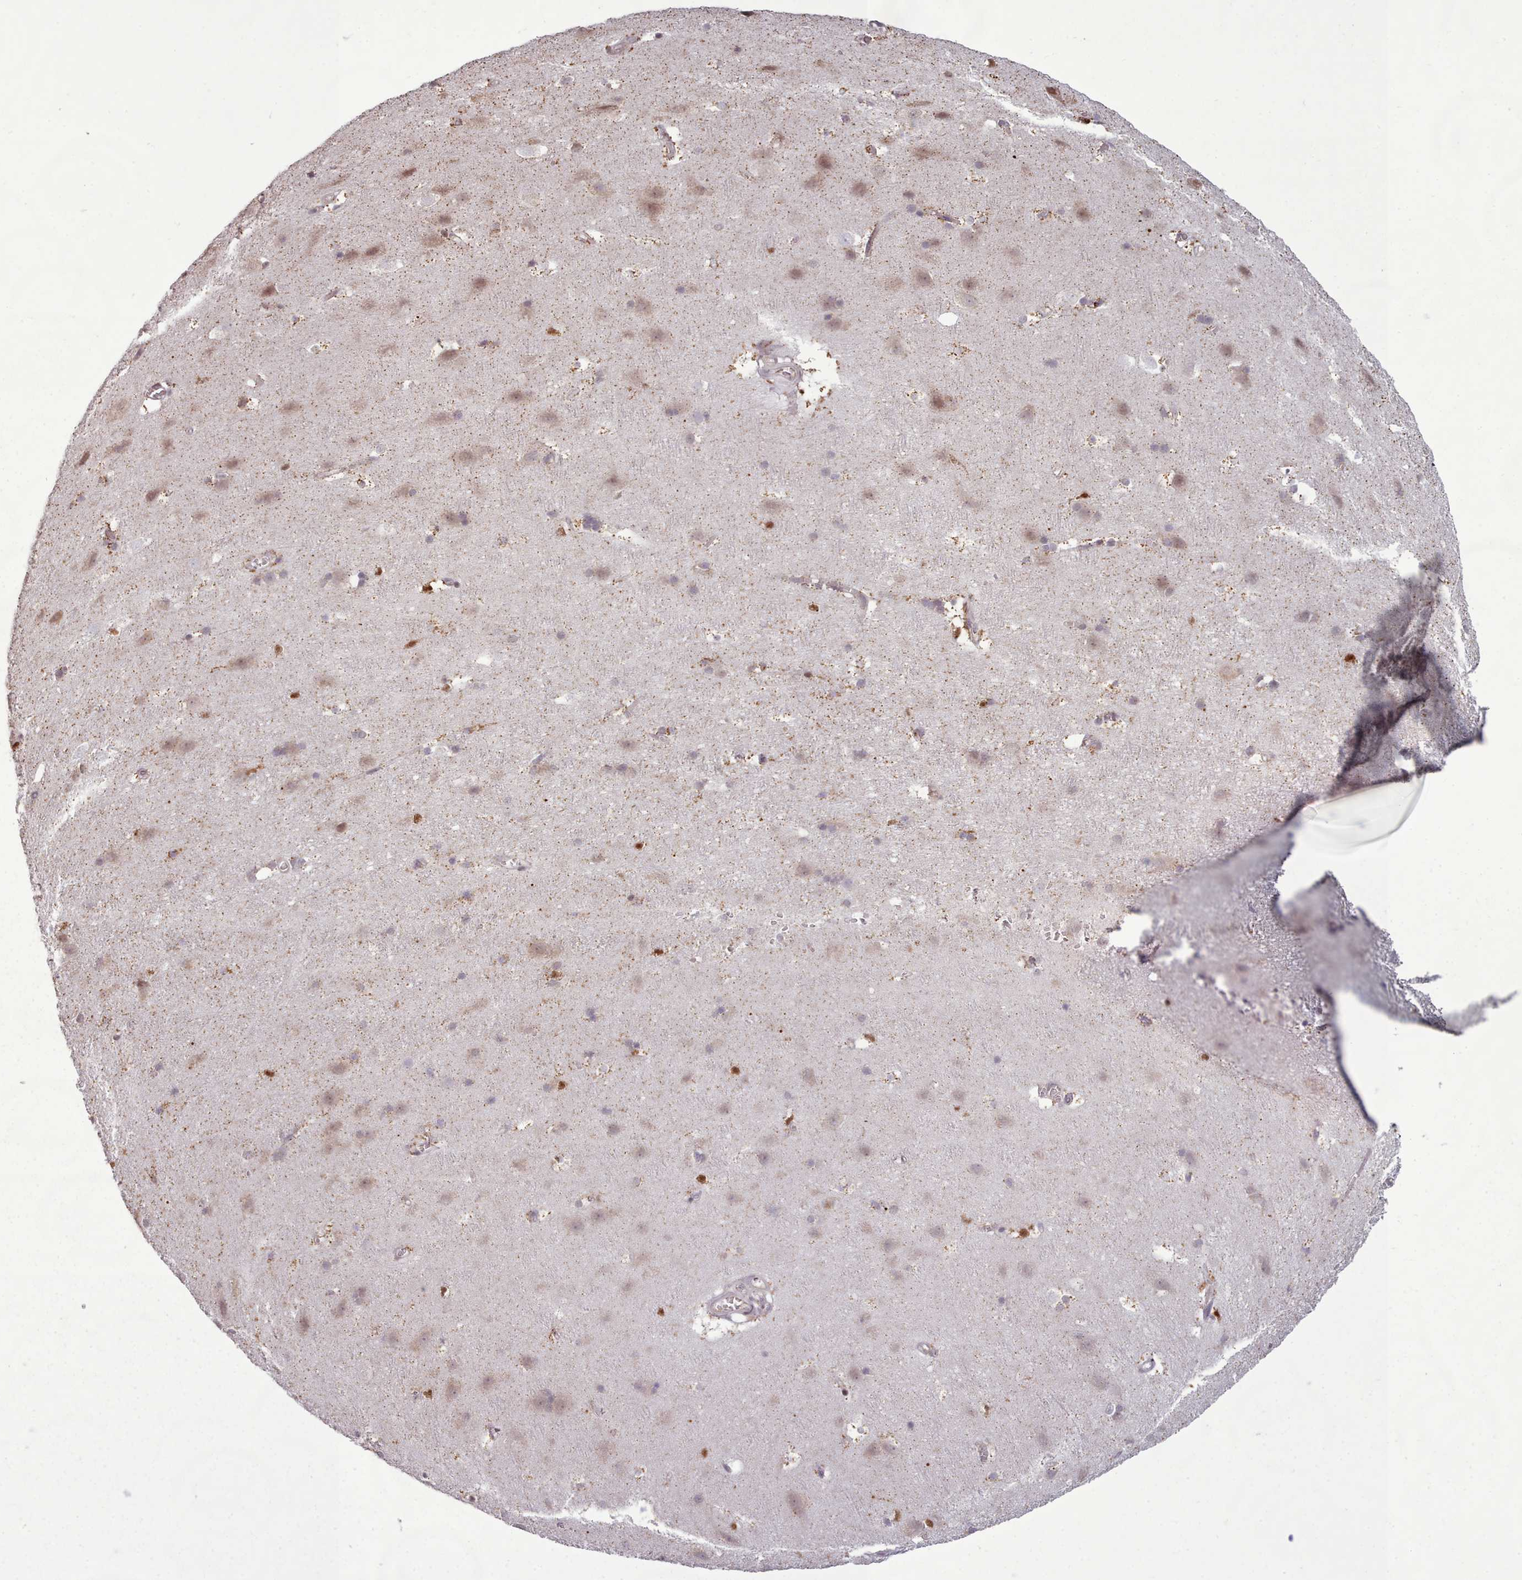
{"staining": {"intensity": "weak", "quantity": ">75%", "location": "cytoplasmic/membranous"}, "tissue": "cerebral cortex", "cell_type": "Endothelial cells", "image_type": "normal", "snomed": [{"axis": "morphology", "description": "Normal tissue, NOS"}, {"axis": "topography", "description": "Cerebral cortex"}], "caption": "A high-resolution photomicrograph shows immunohistochemistry (IHC) staining of benign cerebral cortex, which displays weak cytoplasmic/membranous staining in approximately >75% of endothelial cells.", "gene": "LGALS9B", "patient": {"sex": "male", "age": 54}}